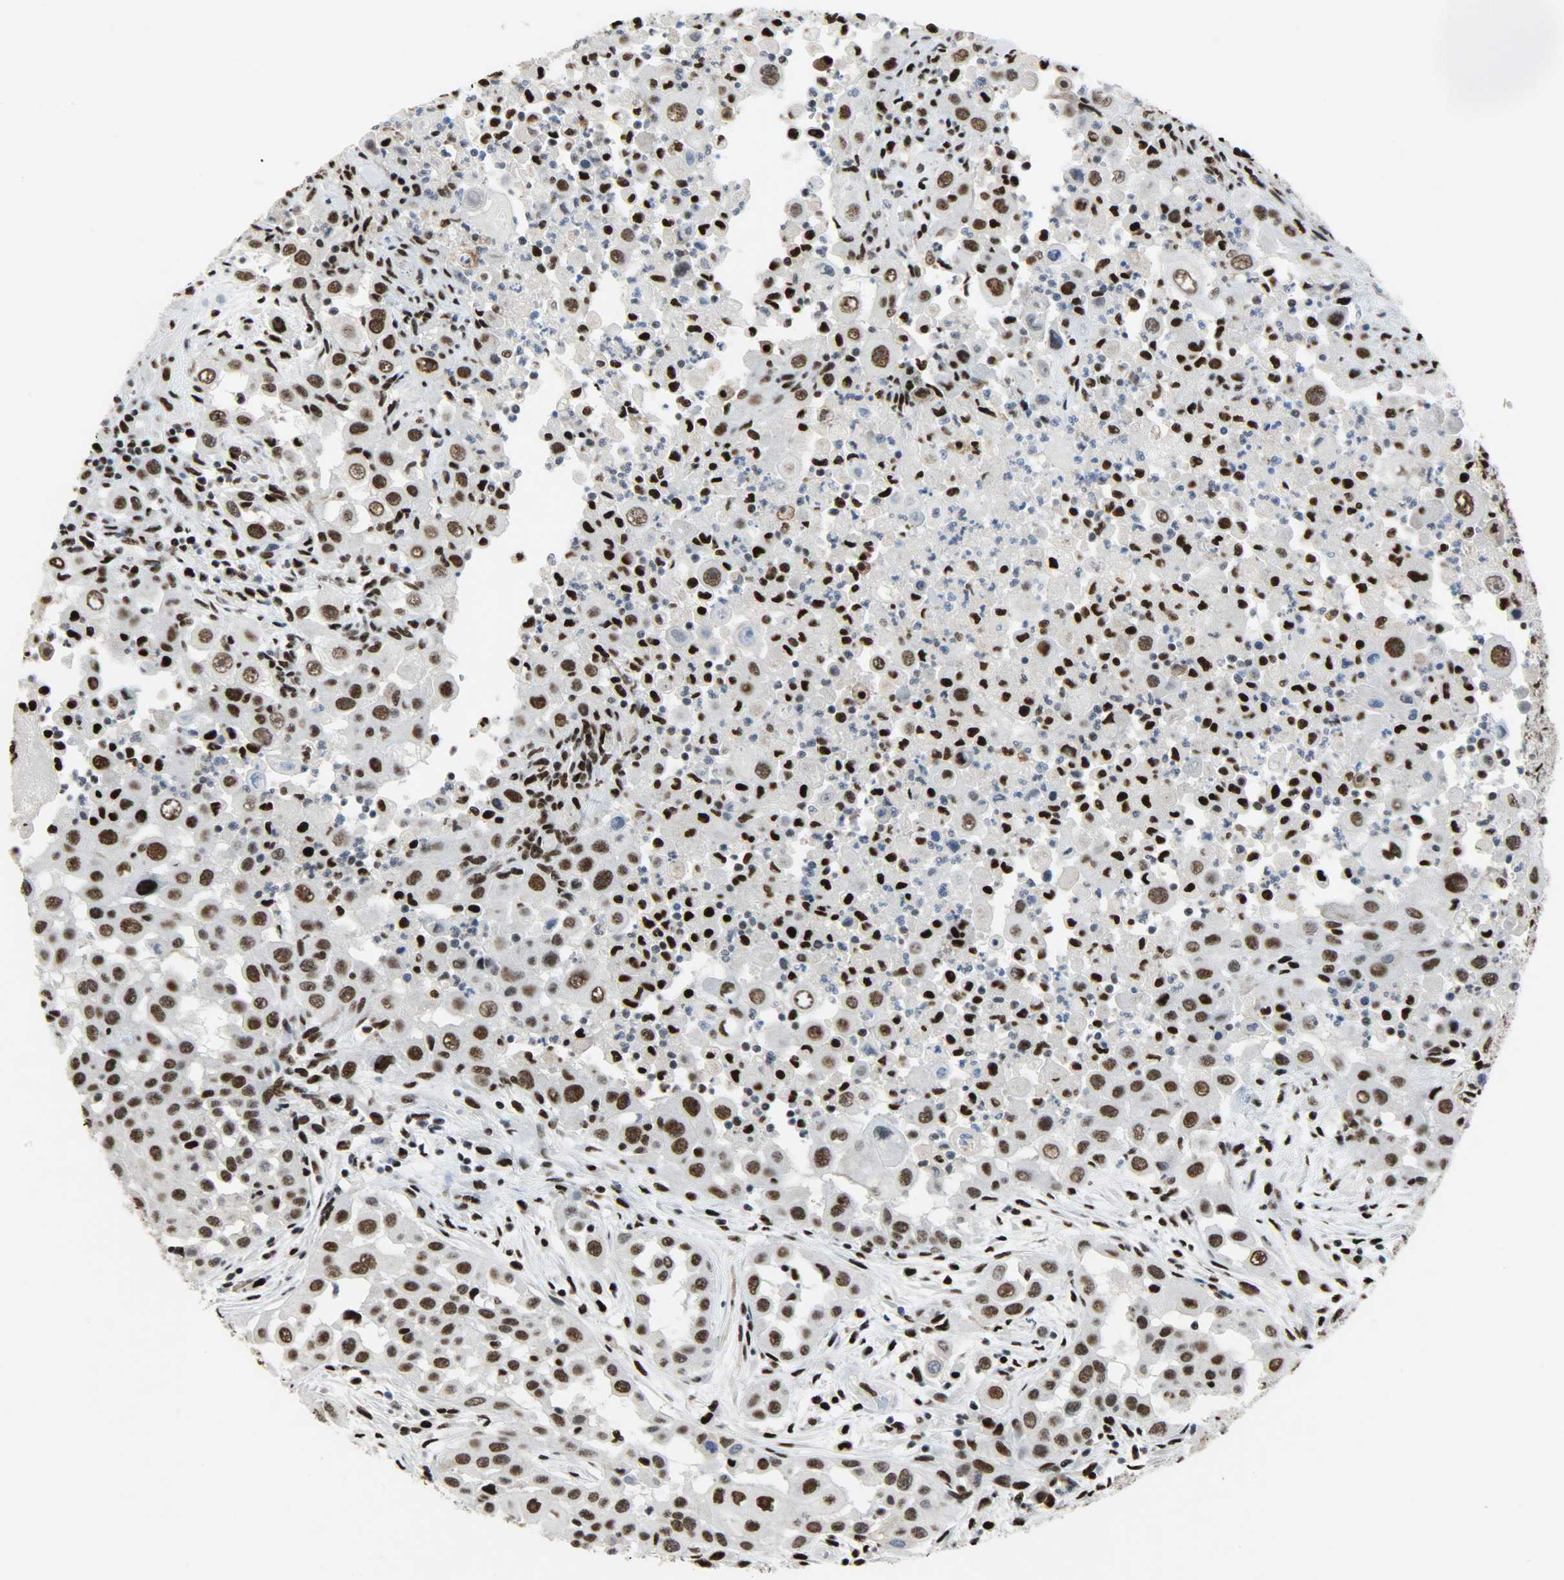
{"staining": {"intensity": "strong", "quantity": ">75%", "location": "nuclear"}, "tissue": "head and neck cancer", "cell_type": "Tumor cells", "image_type": "cancer", "snomed": [{"axis": "morphology", "description": "Carcinoma, NOS"}, {"axis": "topography", "description": "Head-Neck"}], "caption": "Tumor cells reveal strong nuclear expression in approximately >75% of cells in head and neck carcinoma. (DAB IHC with brightfield microscopy, high magnification).", "gene": "SSB", "patient": {"sex": "male", "age": 87}}